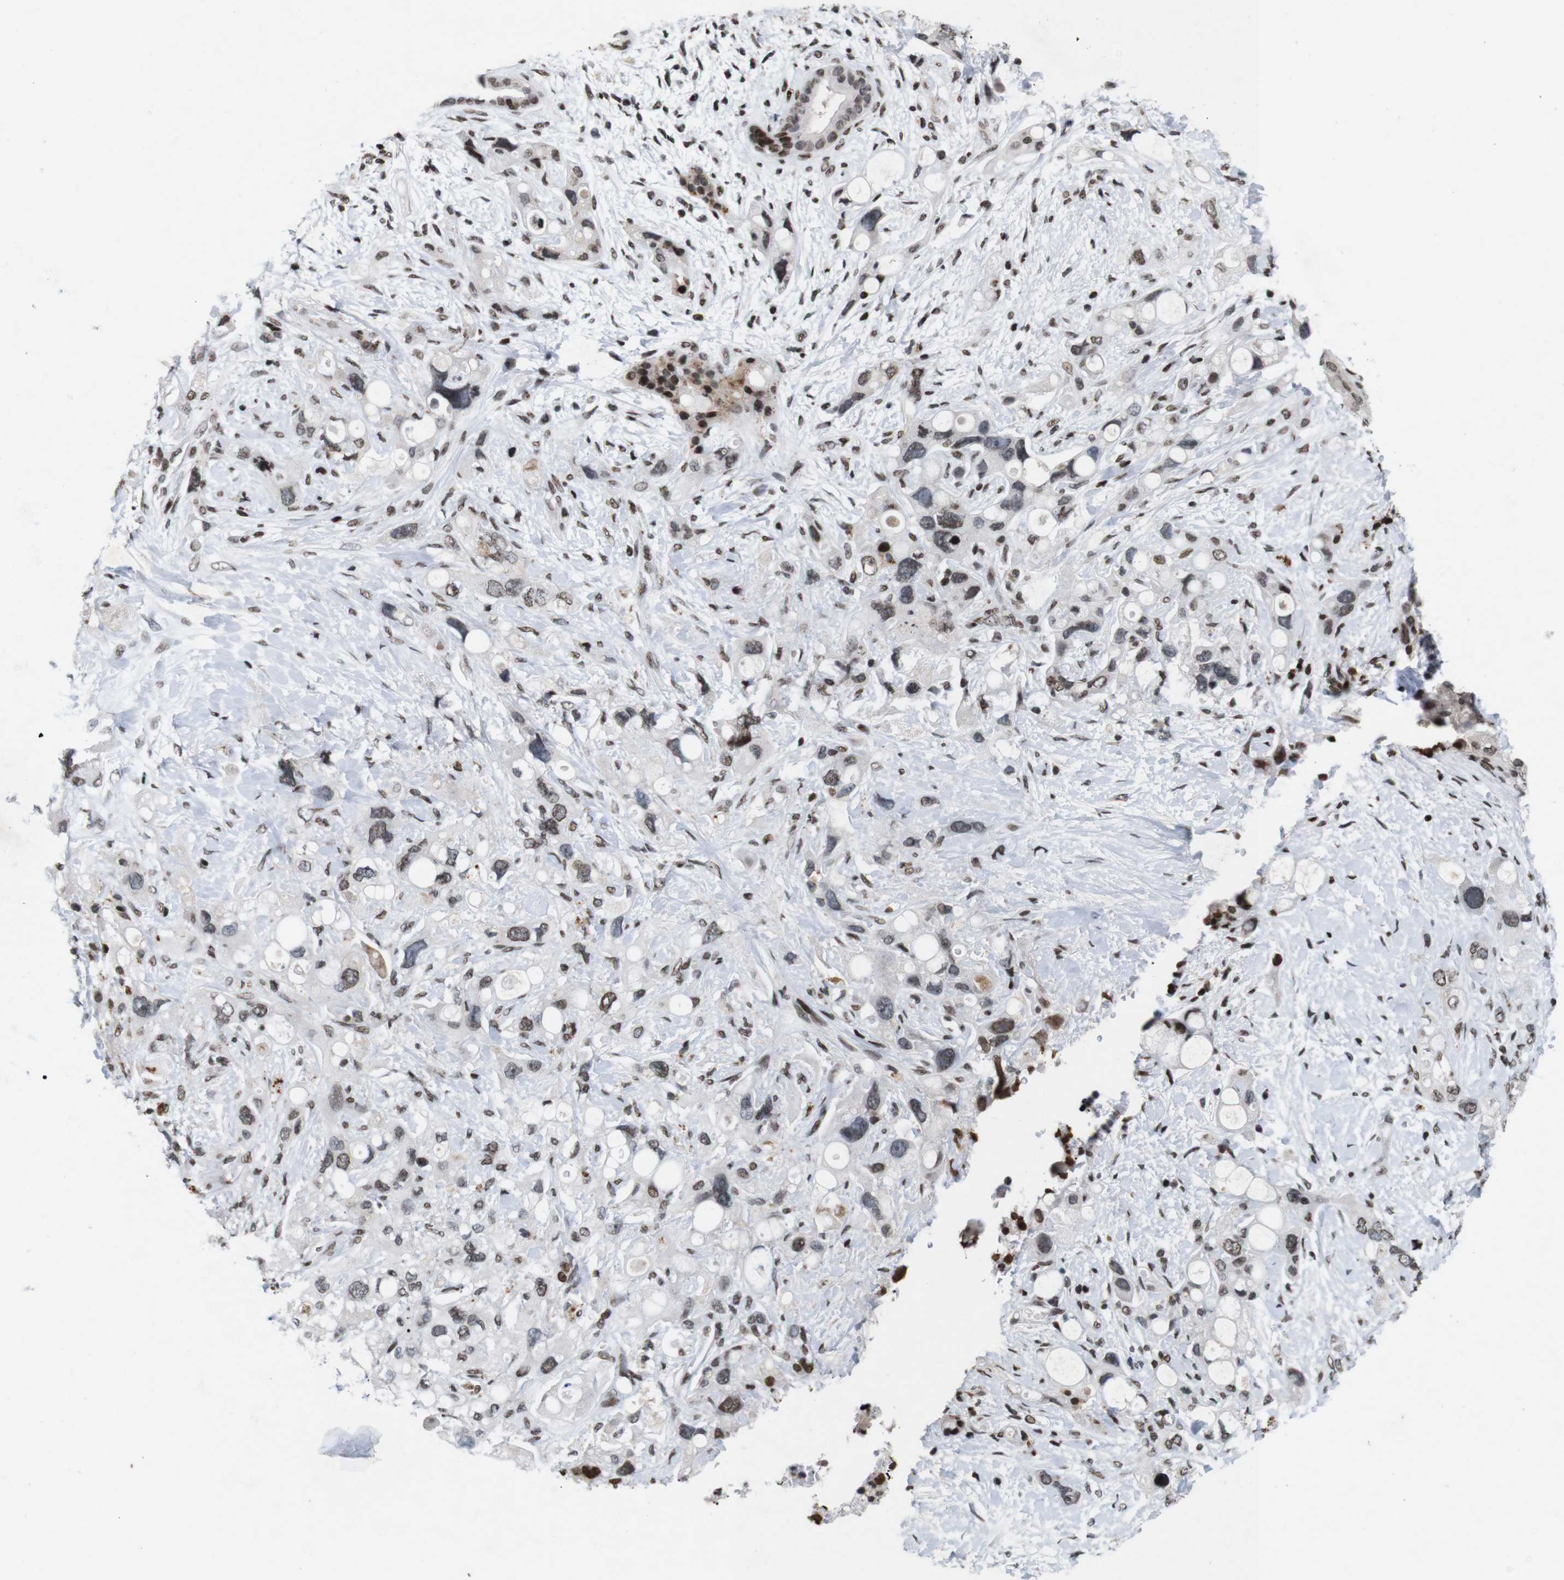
{"staining": {"intensity": "weak", "quantity": ">75%", "location": "nuclear"}, "tissue": "pancreatic cancer", "cell_type": "Tumor cells", "image_type": "cancer", "snomed": [{"axis": "morphology", "description": "Adenocarcinoma, NOS"}, {"axis": "topography", "description": "Pancreas"}], "caption": "High-magnification brightfield microscopy of pancreatic adenocarcinoma stained with DAB (brown) and counterstained with hematoxylin (blue). tumor cells exhibit weak nuclear staining is present in about>75% of cells. The protein is shown in brown color, while the nuclei are stained blue.", "gene": "MAGEH1", "patient": {"sex": "female", "age": 56}}